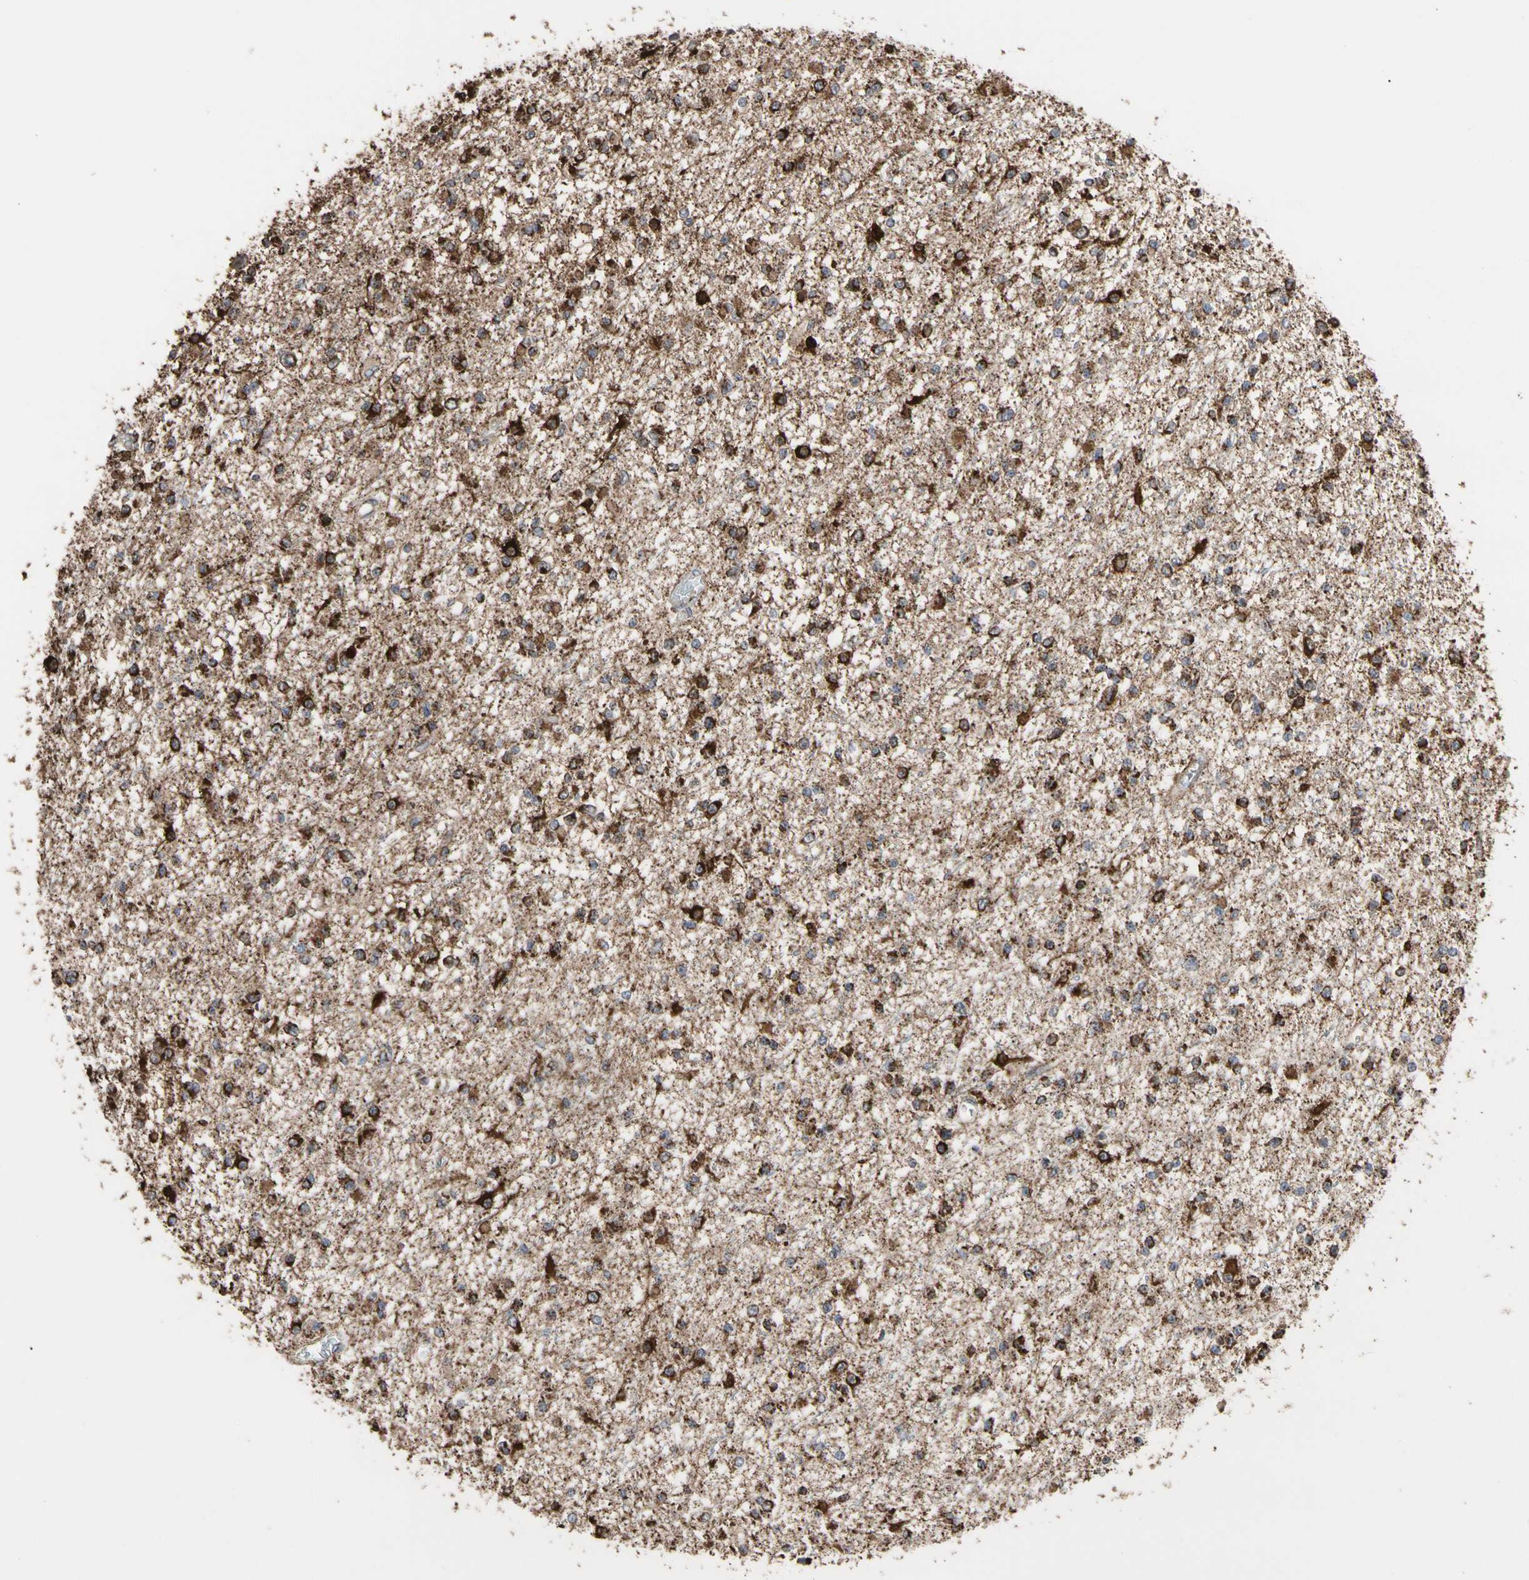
{"staining": {"intensity": "strong", "quantity": ">75%", "location": "cytoplasmic/membranous"}, "tissue": "glioma", "cell_type": "Tumor cells", "image_type": "cancer", "snomed": [{"axis": "morphology", "description": "Glioma, malignant, Low grade"}, {"axis": "topography", "description": "Brain"}], "caption": "Low-grade glioma (malignant) stained with immunohistochemistry (IHC) displays strong cytoplasmic/membranous staining in about >75% of tumor cells.", "gene": "FAM110B", "patient": {"sex": "female", "age": 22}}